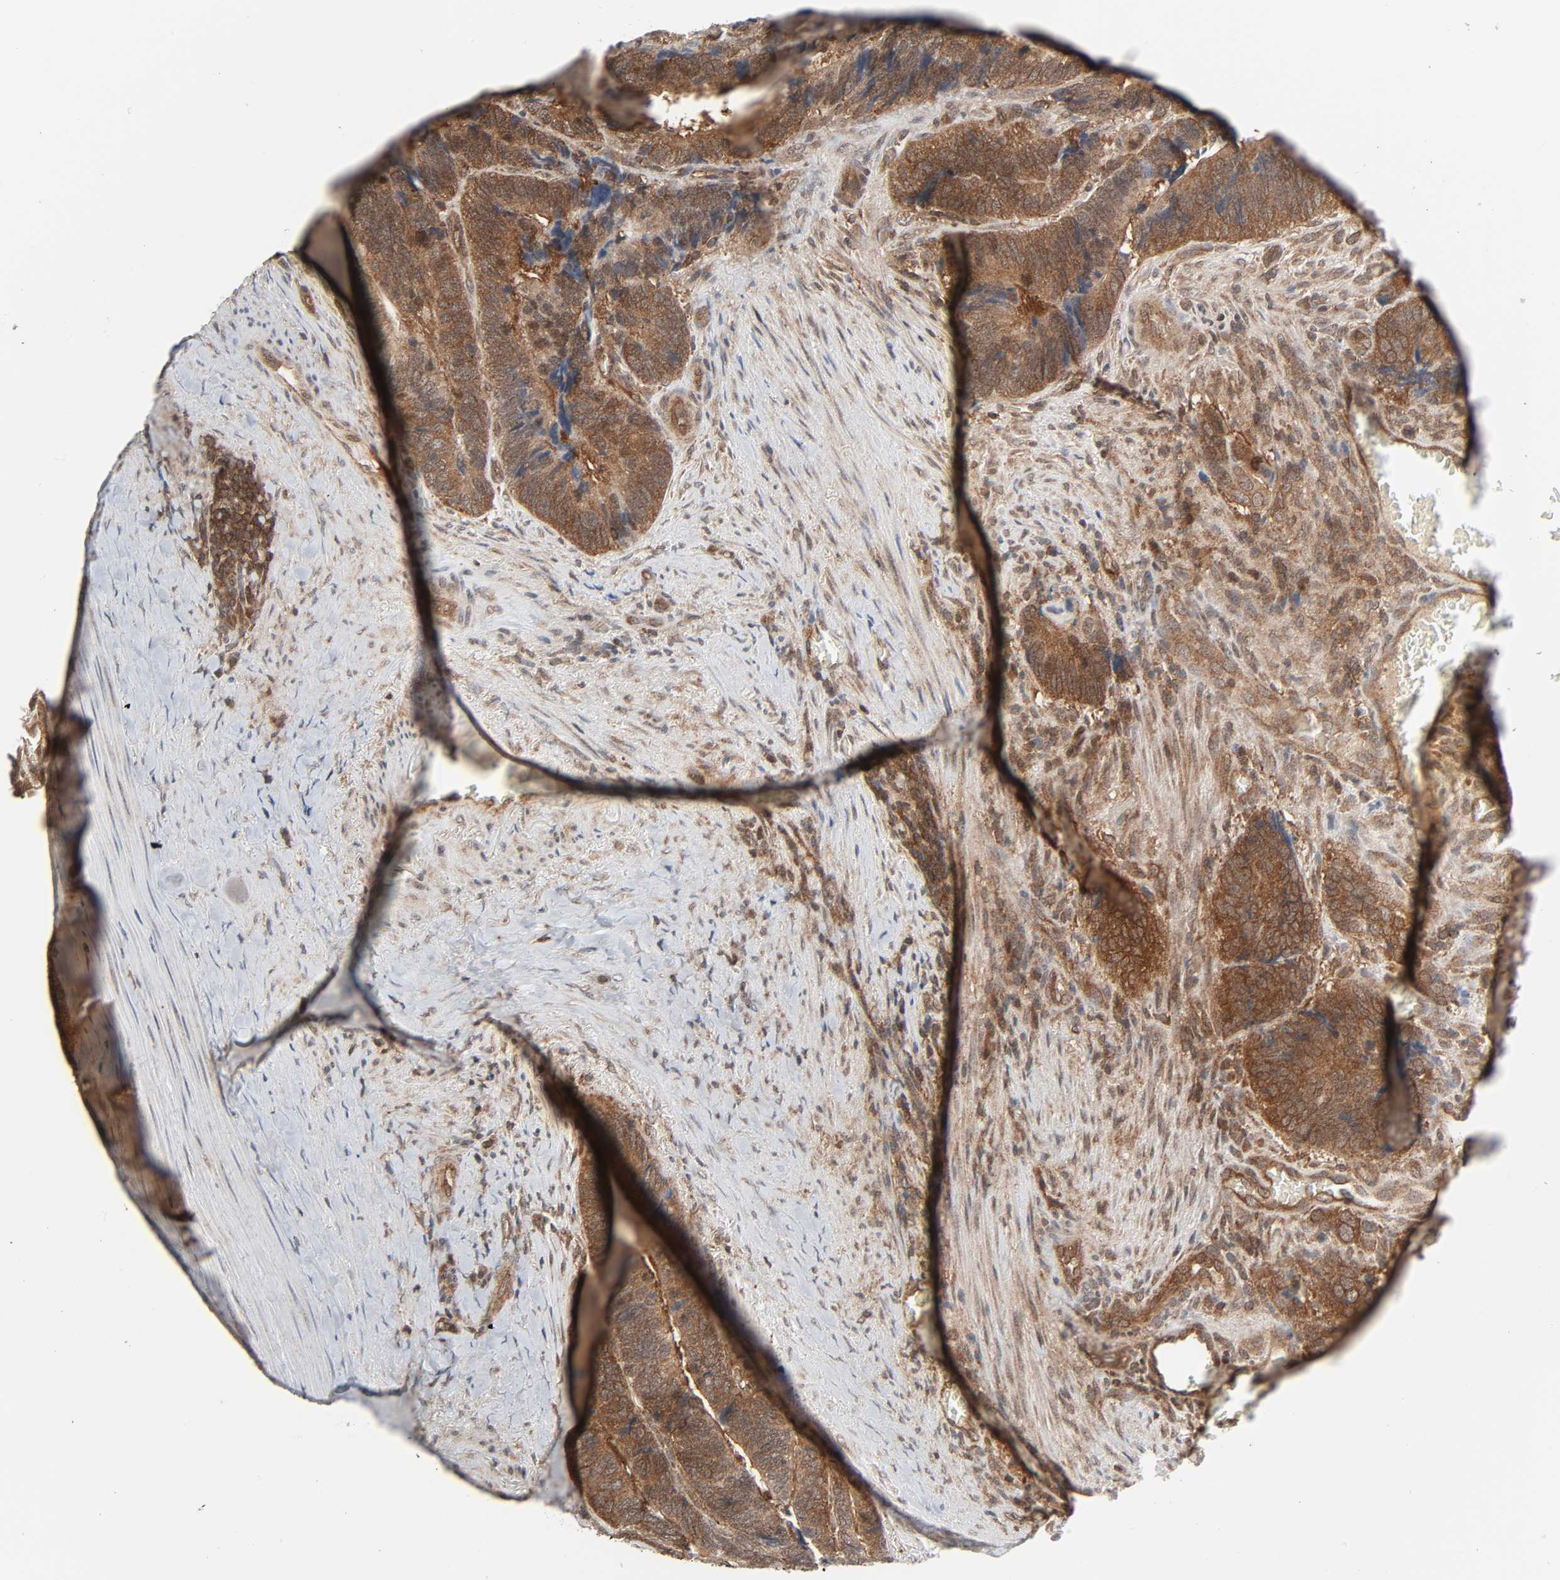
{"staining": {"intensity": "moderate", "quantity": ">75%", "location": "cytoplasmic/membranous"}, "tissue": "colorectal cancer", "cell_type": "Tumor cells", "image_type": "cancer", "snomed": [{"axis": "morphology", "description": "Adenocarcinoma, NOS"}, {"axis": "topography", "description": "Colon"}], "caption": "Colorectal cancer stained with IHC reveals moderate cytoplasmic/membranous staining in about >75% of tumor cells. Ihc stains the protein of interest in brown and the nuclei are stained blue.", "gene": "GSK3A", "patient": {"sex": "male", "age": 72}}